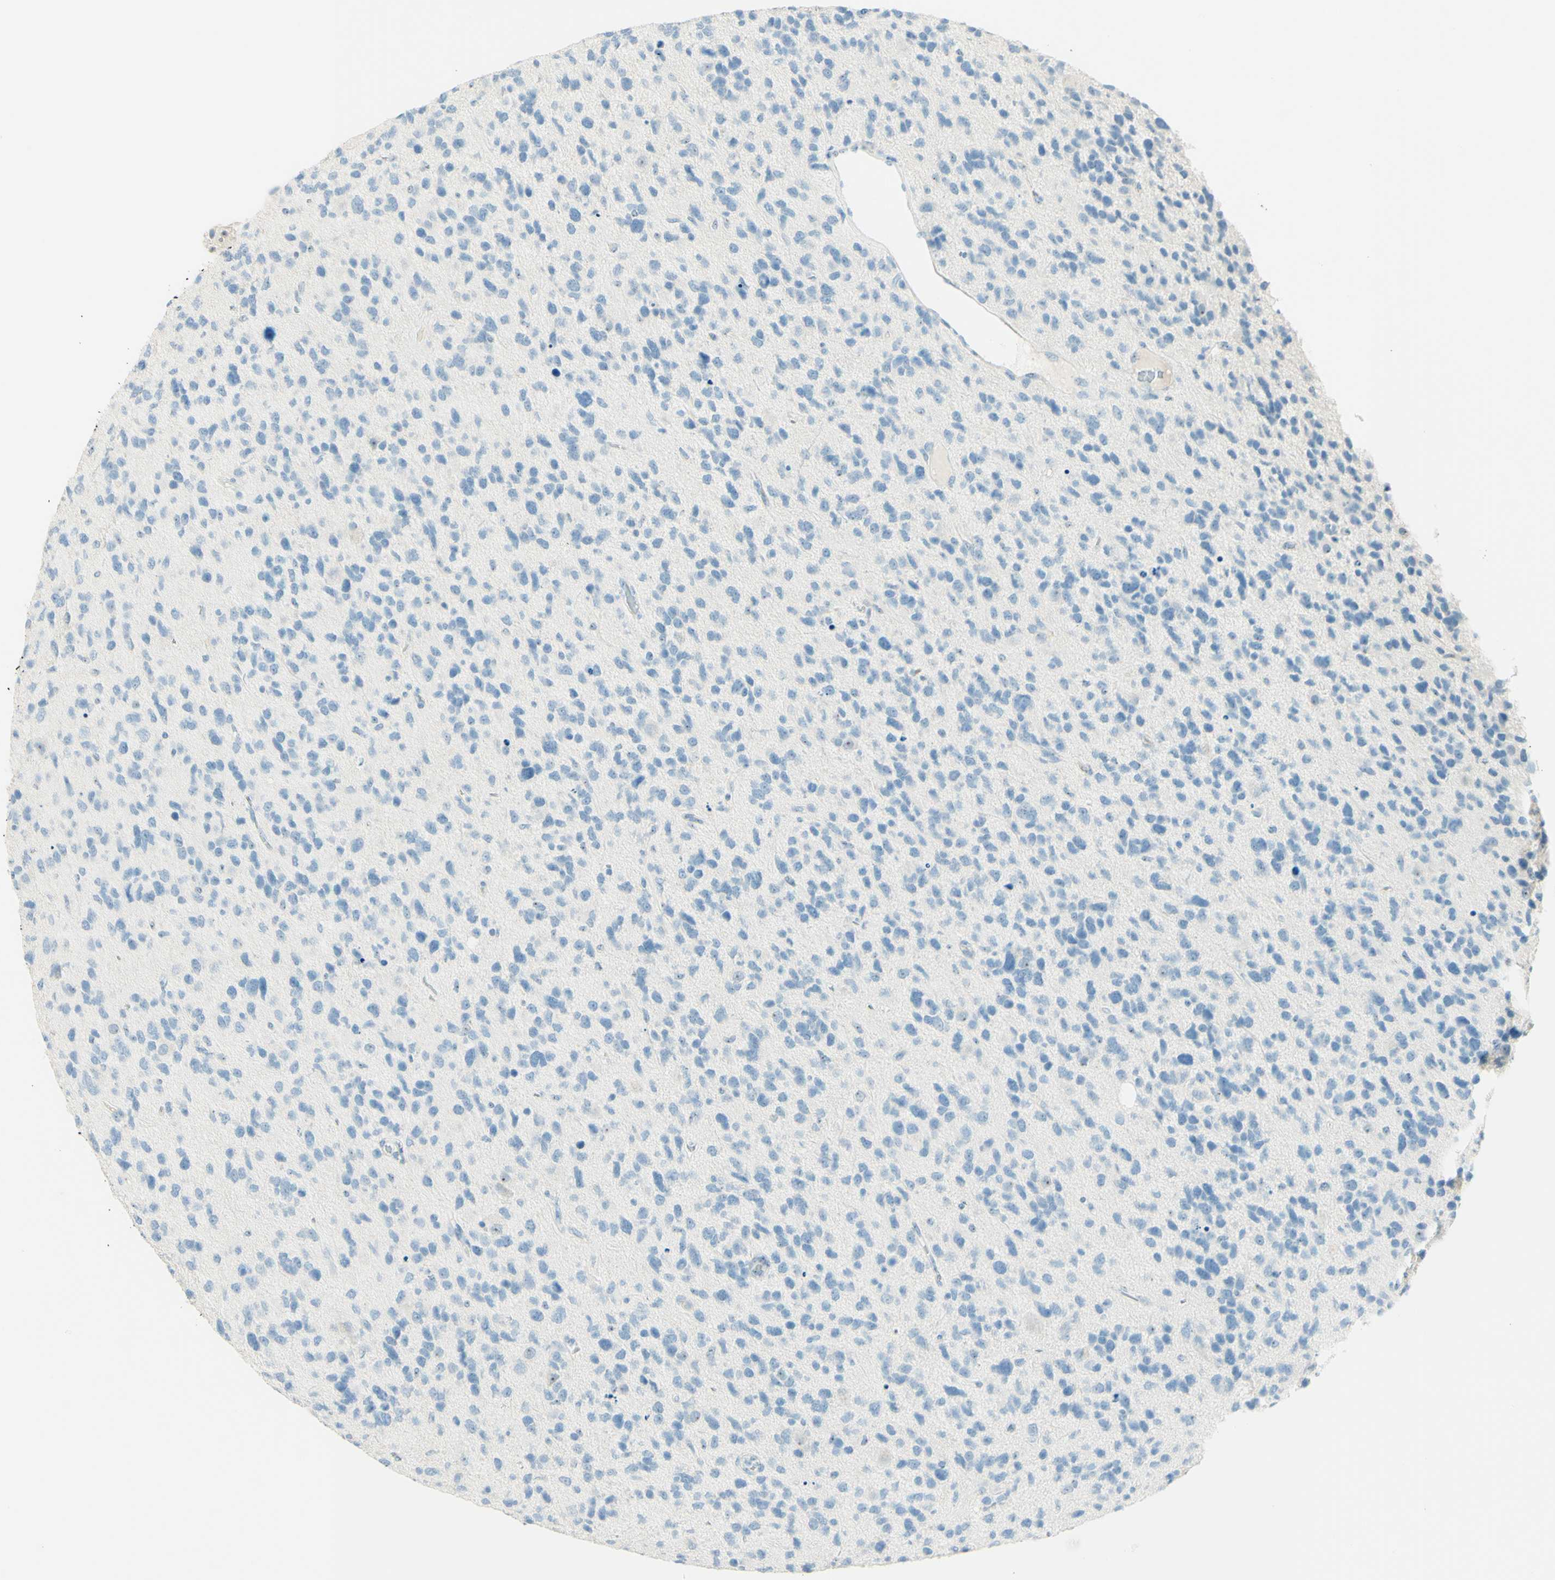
{"staining": {"intensity": "weak", "quantity": "<25%", "location": "nuclear"}, "tissue": "glioma", "cell_type": "Tumor cells", "image_type": "cancer", "snomed": [{"axis": "morphology", "description": "Glioma, malignant, High grade"}, {"axis": "topography", "description": "Brain"}], "caption": "There is no significant staining in tumor cells of glioma. (DAB (3,3'-diaminobenzidine) immunohistochemistry, high magnification).", "gene": "FMR1NB", "patient": {"sex": "female", "age": 58}}